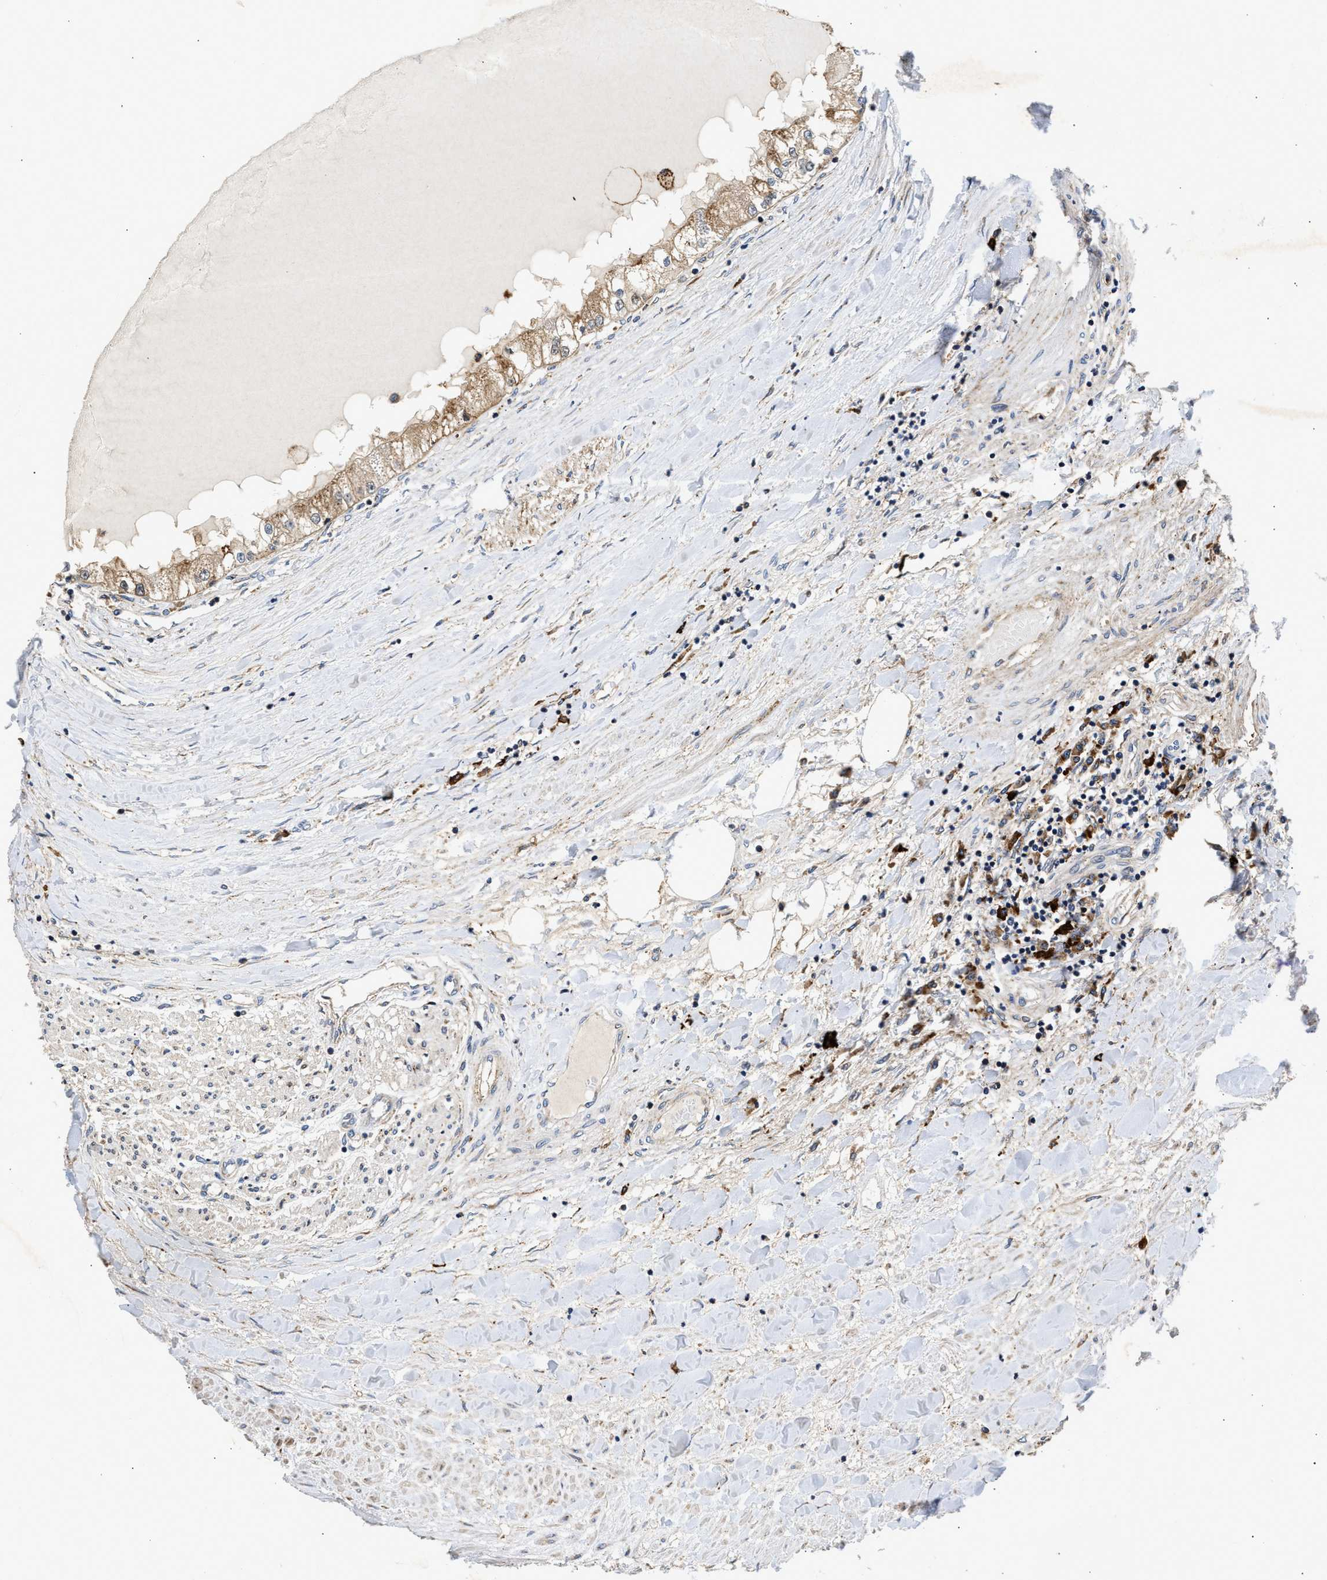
{"staining": {"intensity": "moderate", "quantity": ">75%", "location": "cytoplasmic/membranous"}, "tissue": "renal cancer", "cell_type": "Tumor cells", "image_type": "cancer", "snomed": [{"axis": "morphology", "description": "Adenocarcinoma, NOS"}, {"axis": "topography", "description": "Kidney"}], "caption": "Renal cancer (adenocarcinoma) stained for a protein (brown) demonstrates moderate cytoplasmic/membranous positive expression in about >75% of tumor cells.", "gene": "AMZ1", "patient": {"sex": "male", "age": 68}}